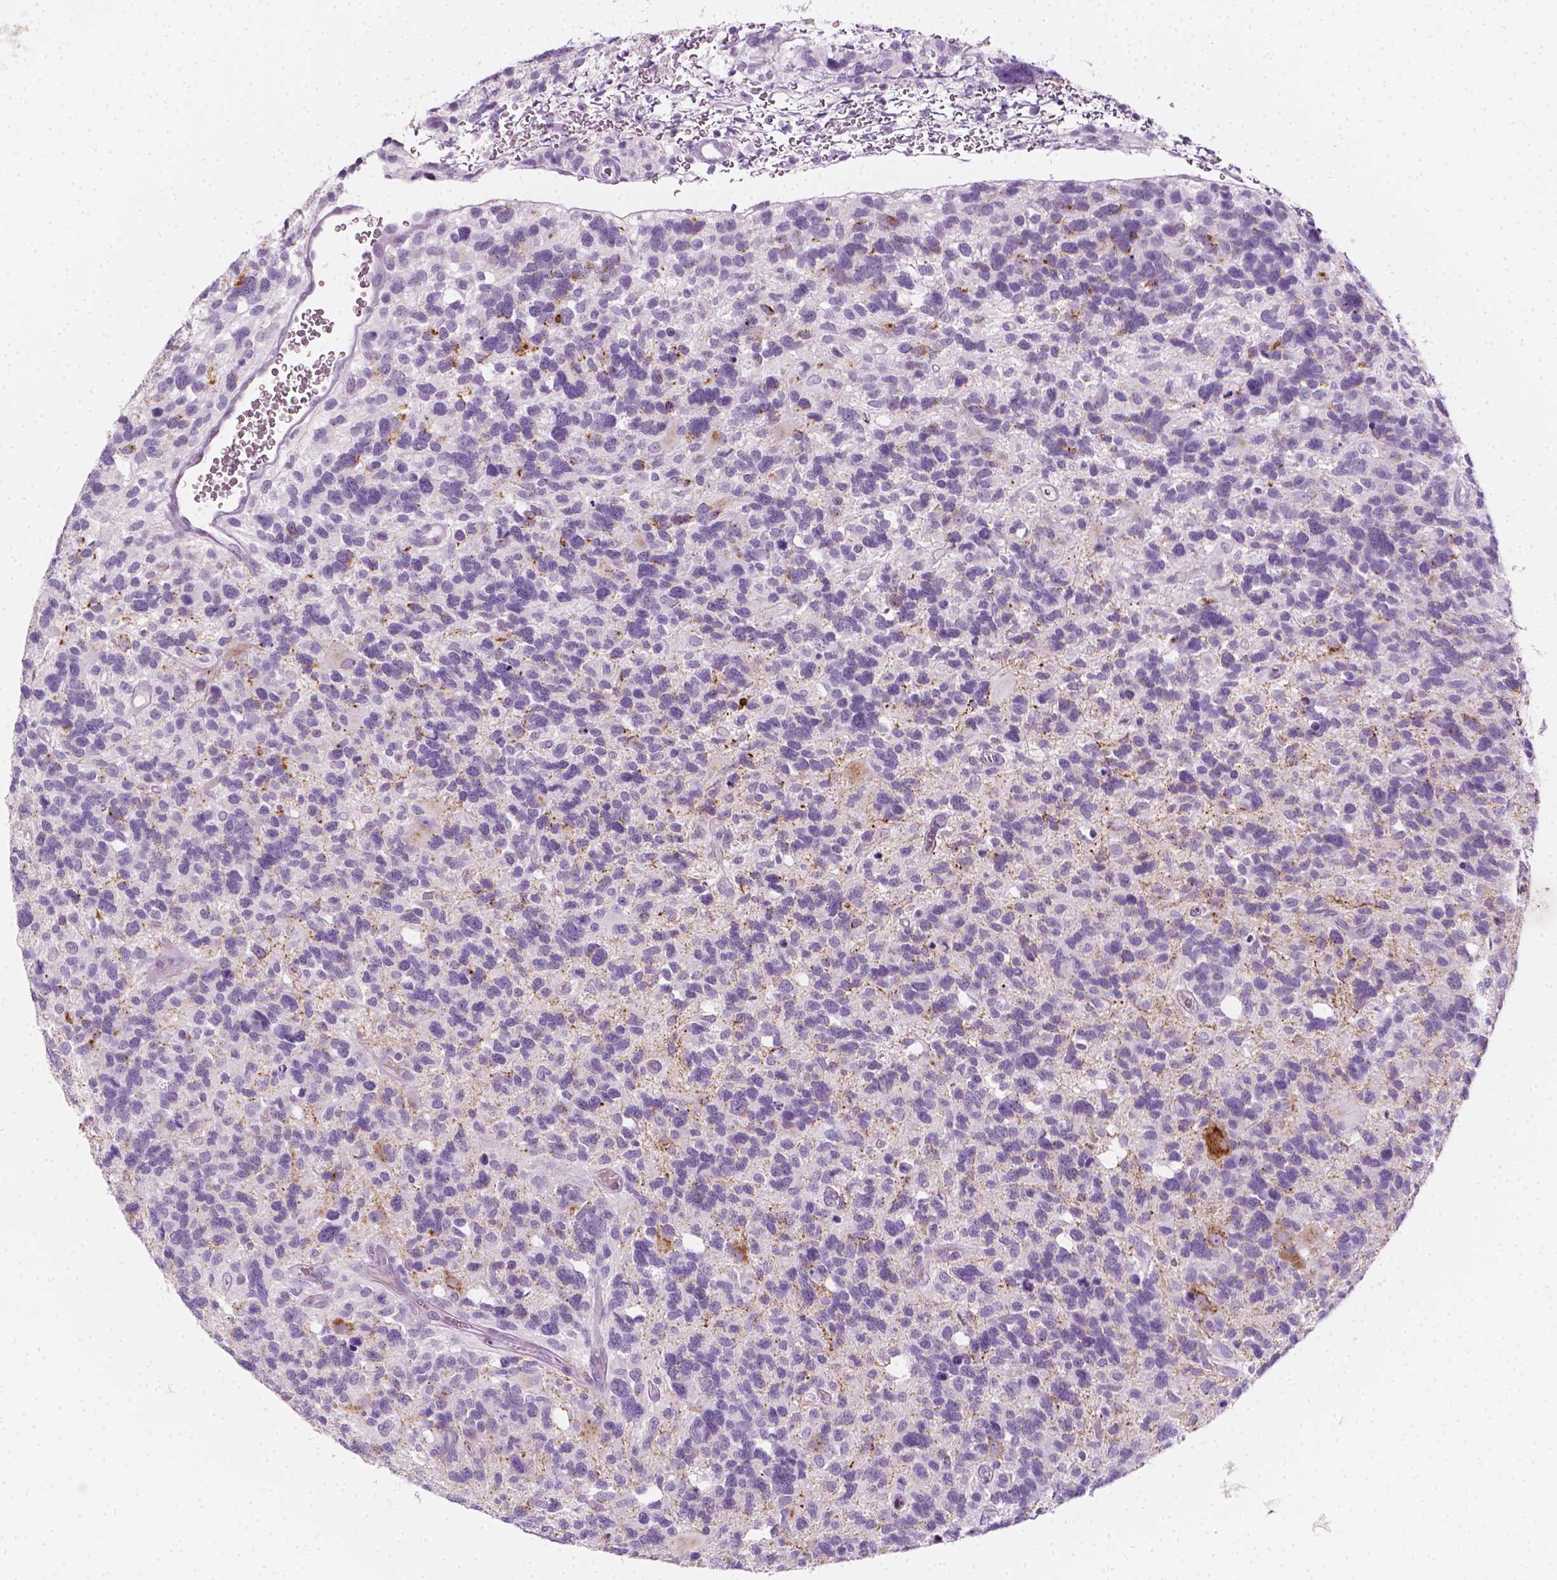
{"staining": {"intensity": "negative", "quantity": "none", "location": "none"}, "tissue": "glioma", "cell_type": "Tumor cells", "image_type": "cancer", "snomed": [{"axis": "morphology", "description": "Glioma, malignant, High grade"}, {"axis": "topography", "description": "Brain"}], "caption": "Tumor cells show no significant positivity in glioma.", "gene": "SCG3", "patient": {"sex": "male", "age": 49}}